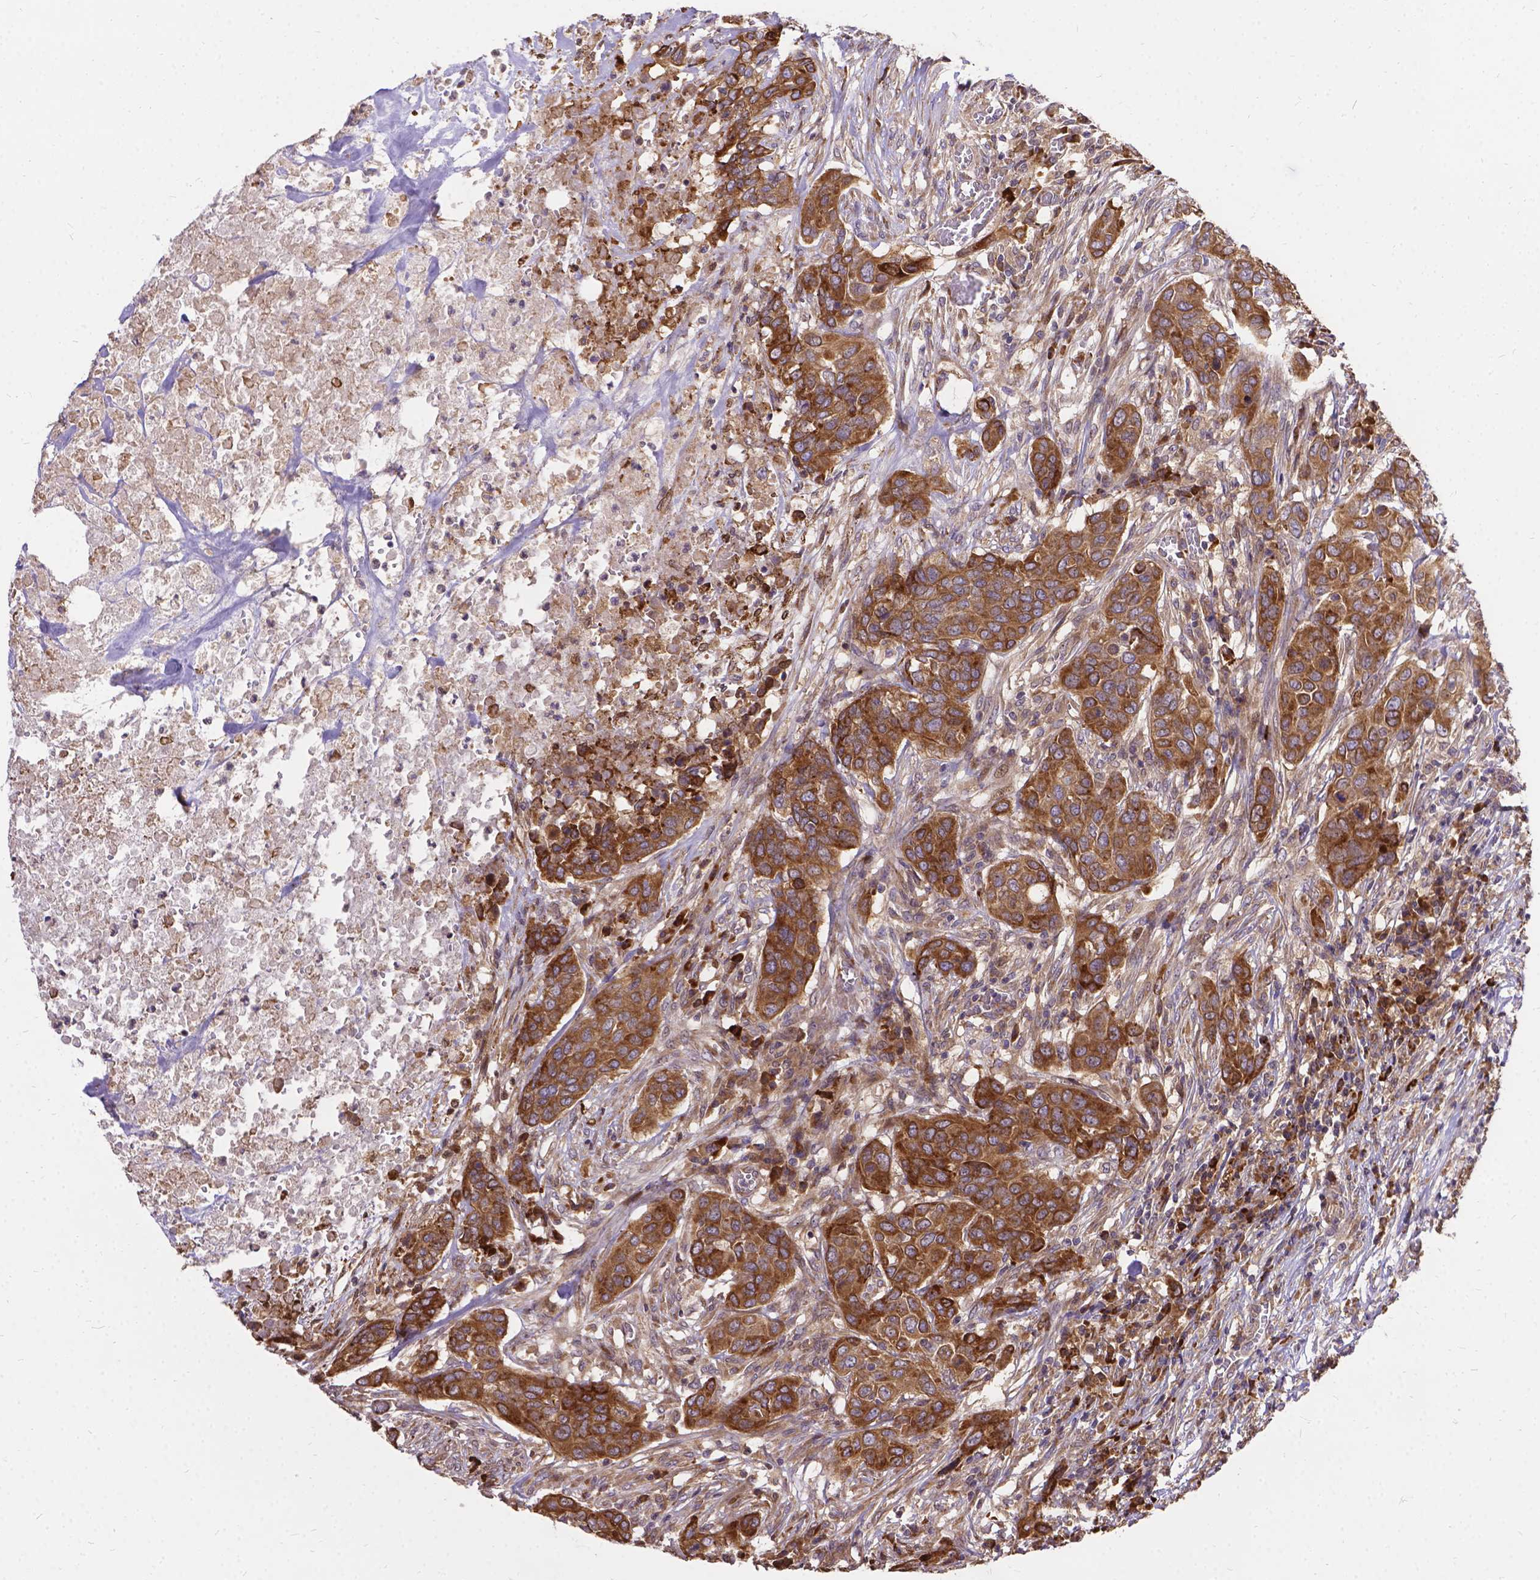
{"staining": {"intensity": "moderate", "quantity": ">75%", "location": "cytoplasmic/membranous"}, "tissue": "urothelial cancer", "cell_type": "Tumor cells", "image_type": "cancer", "snomed": [{"axis": "morphology", "description": "Urothelial carcinoma, NOS"}, {"axis": "morphology", "description": "Urothelial carcinoma, High grade"}, {"axis": "topography", "description": "Urinary bladder"}], "caption": "This is a photomicrograph of immunohistochemistry (IHC) staining of urothelial cancer, which shows moderate staining in the cytoplasmic/membranous of tumor cells.", "gene": "DENND6A", "patient": {"sex": "male", "age": 63}}